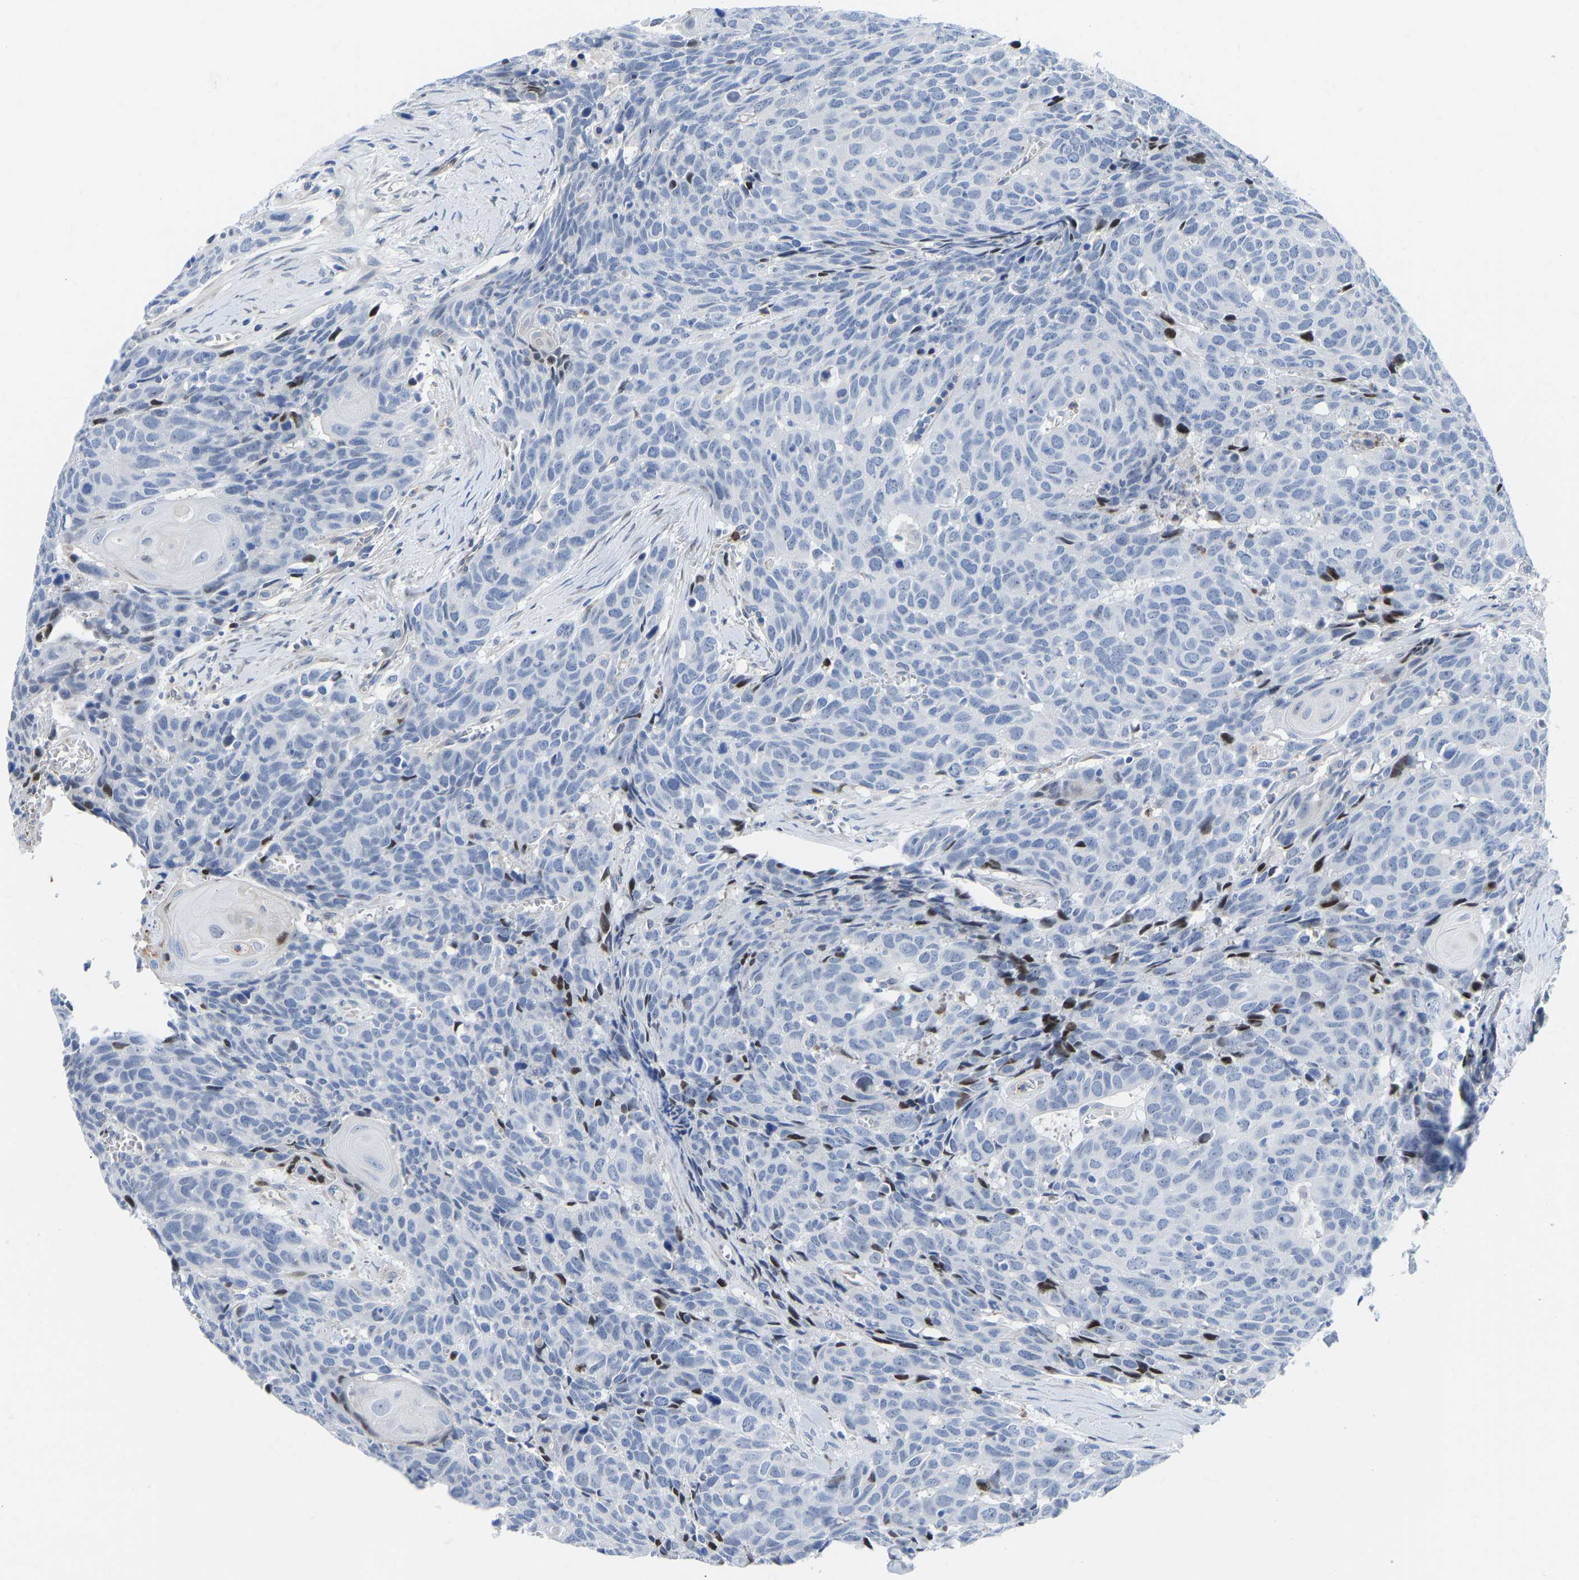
{"staining": {"intensity": "negative", "quantity": "none", "location": "none"}, "tissue": "head and neck cancer", "cell_type": "Tumor cells", "image_type": "cancer", "snomed": [{"axis": "morphology", "description": "Squamous cell carcinoma, NOS"}, {"axis": "topography", "description": "Head-Neck"}], "caption": "Immunohistochemistry of human head and neck cancer exhibits no positivity in tumor cells.", "gene": "HDAC5", "patient": {"sex": "male", "age": 66}}